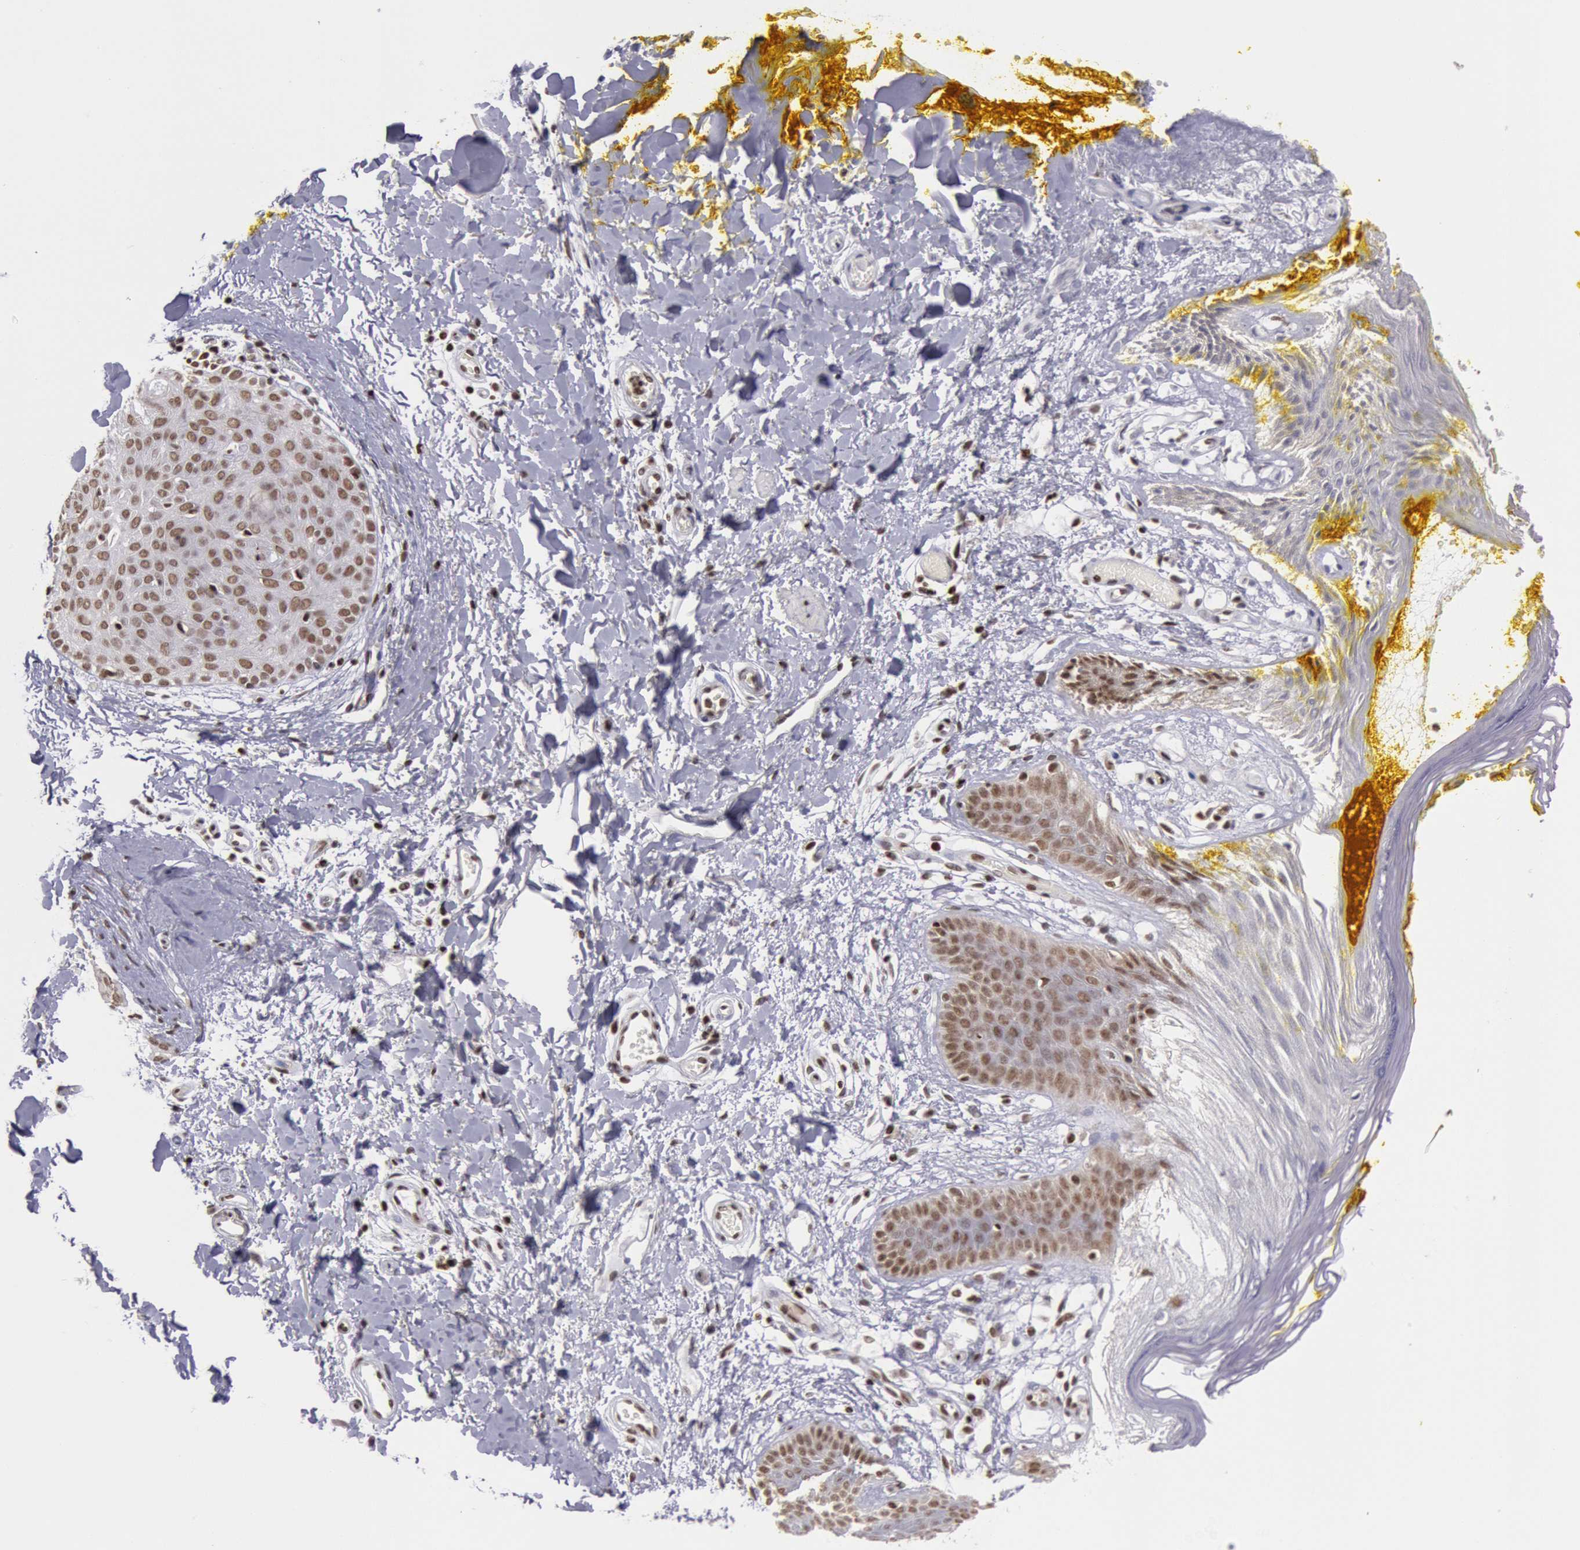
{"staining": {"intensity": "moderate", "quantity": ">75%", "location": "nuclear"}, "tissue": "skin", "cell_type": "Epidermal cells", "image_type": "normal", "snomed": [{"axis": "morphology", "description": "Normal tissue, NOS"}, {"axis": "topography", "description": "Skin"}, {"axis": "topography", "description": "Anal"}], "caption": "Skin stained with immunohistochemistry reveals moderate nuclear expression in about >75% of epidermal cells. Immunohistochemistry (ihc) stains the protein of interest in brown and the nuclei are stained blue.", "gene": "NKAP", "patient": {"sex": "male", "age": 61}}